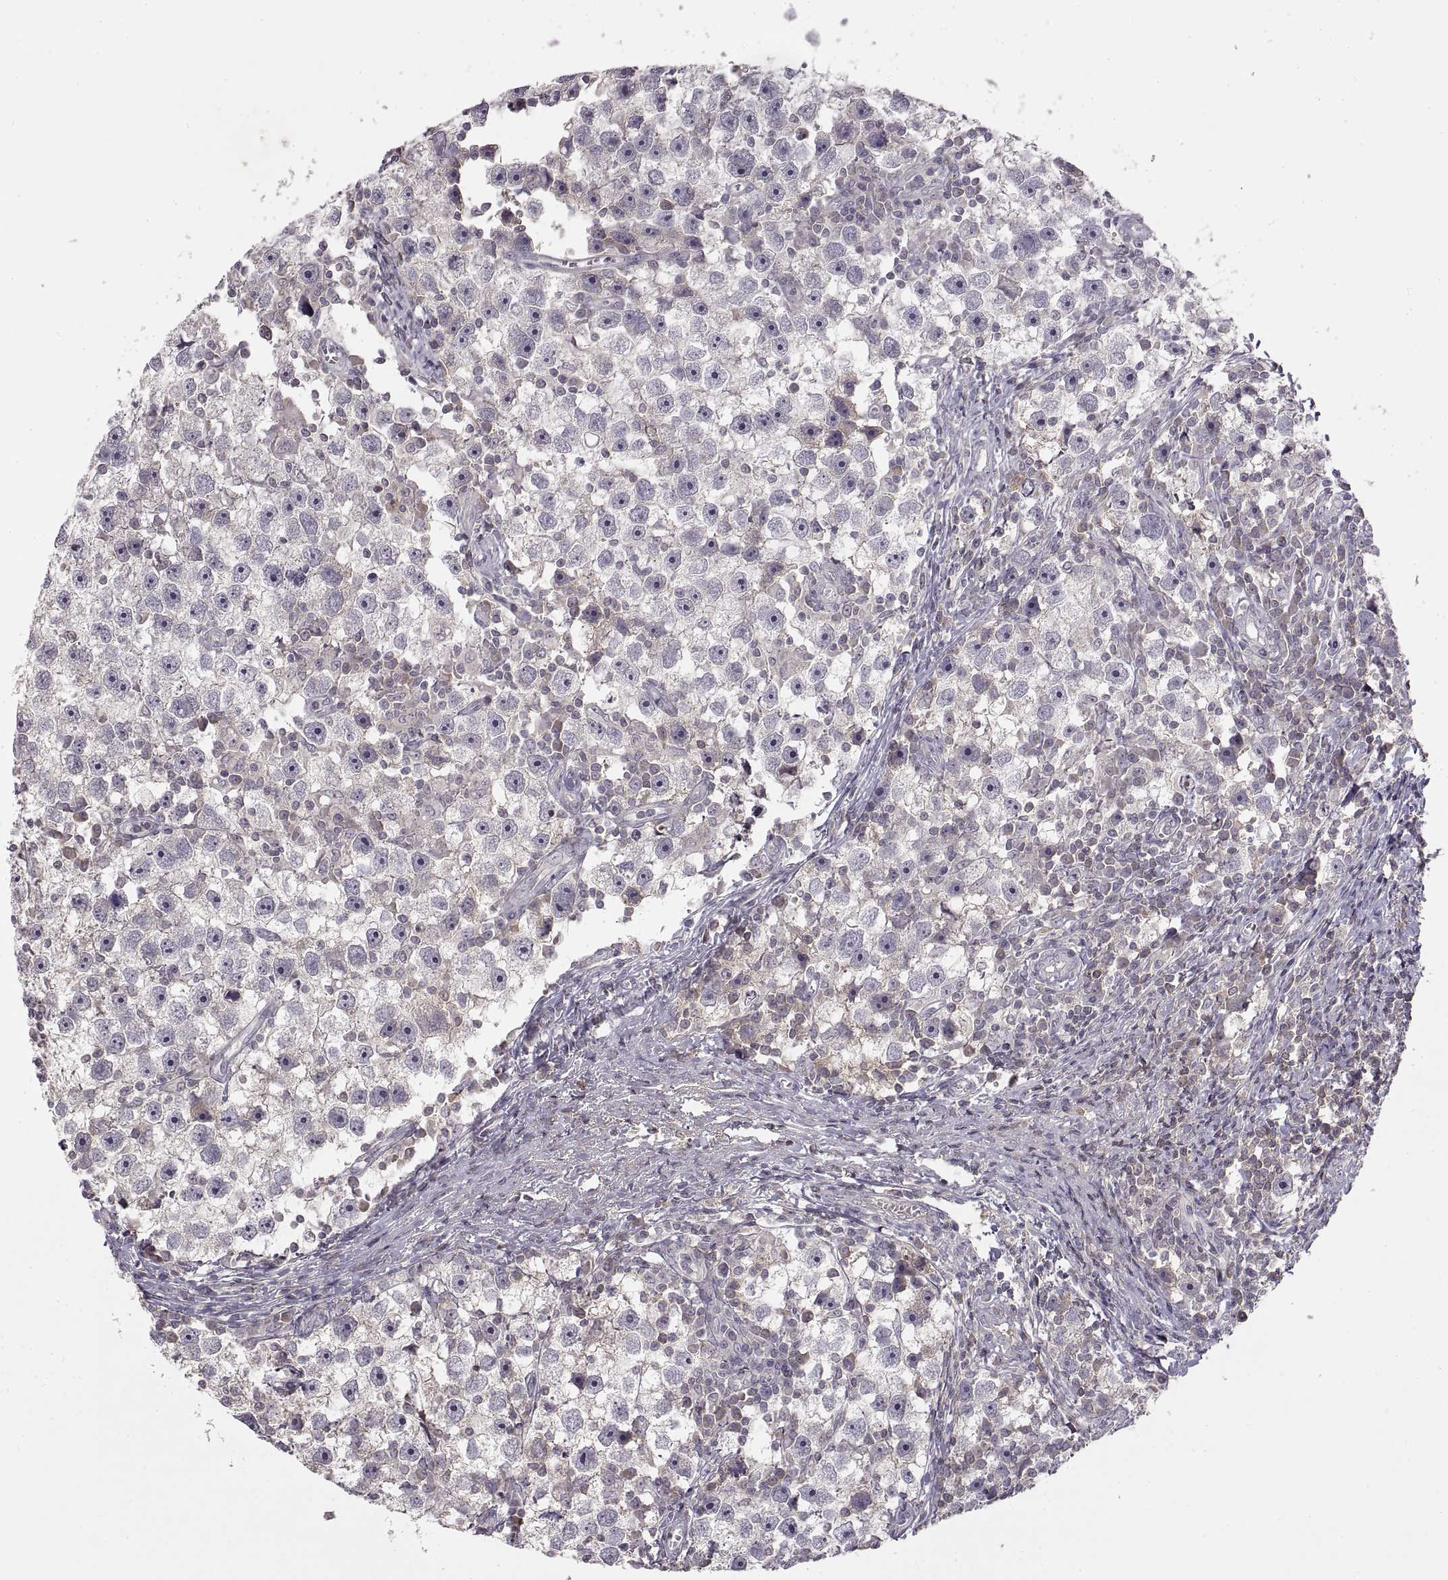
{"staining": {"intensity": "negative", "quantity": "none", "location": "none"}, "tissue": "testis cancer", "cell_type": "Tumor cells", "image_type": "cancer", "snomed": [{"axis": "morphology", "description": "Seminoma, NOS"}, {"axis": "topography", "description": "Testis"}], "caption": "Tumor cells show no significant protein positivity in testis seminoma.", "gene": "ADAM11", "patient": {"sex": "male", "age": 30}}